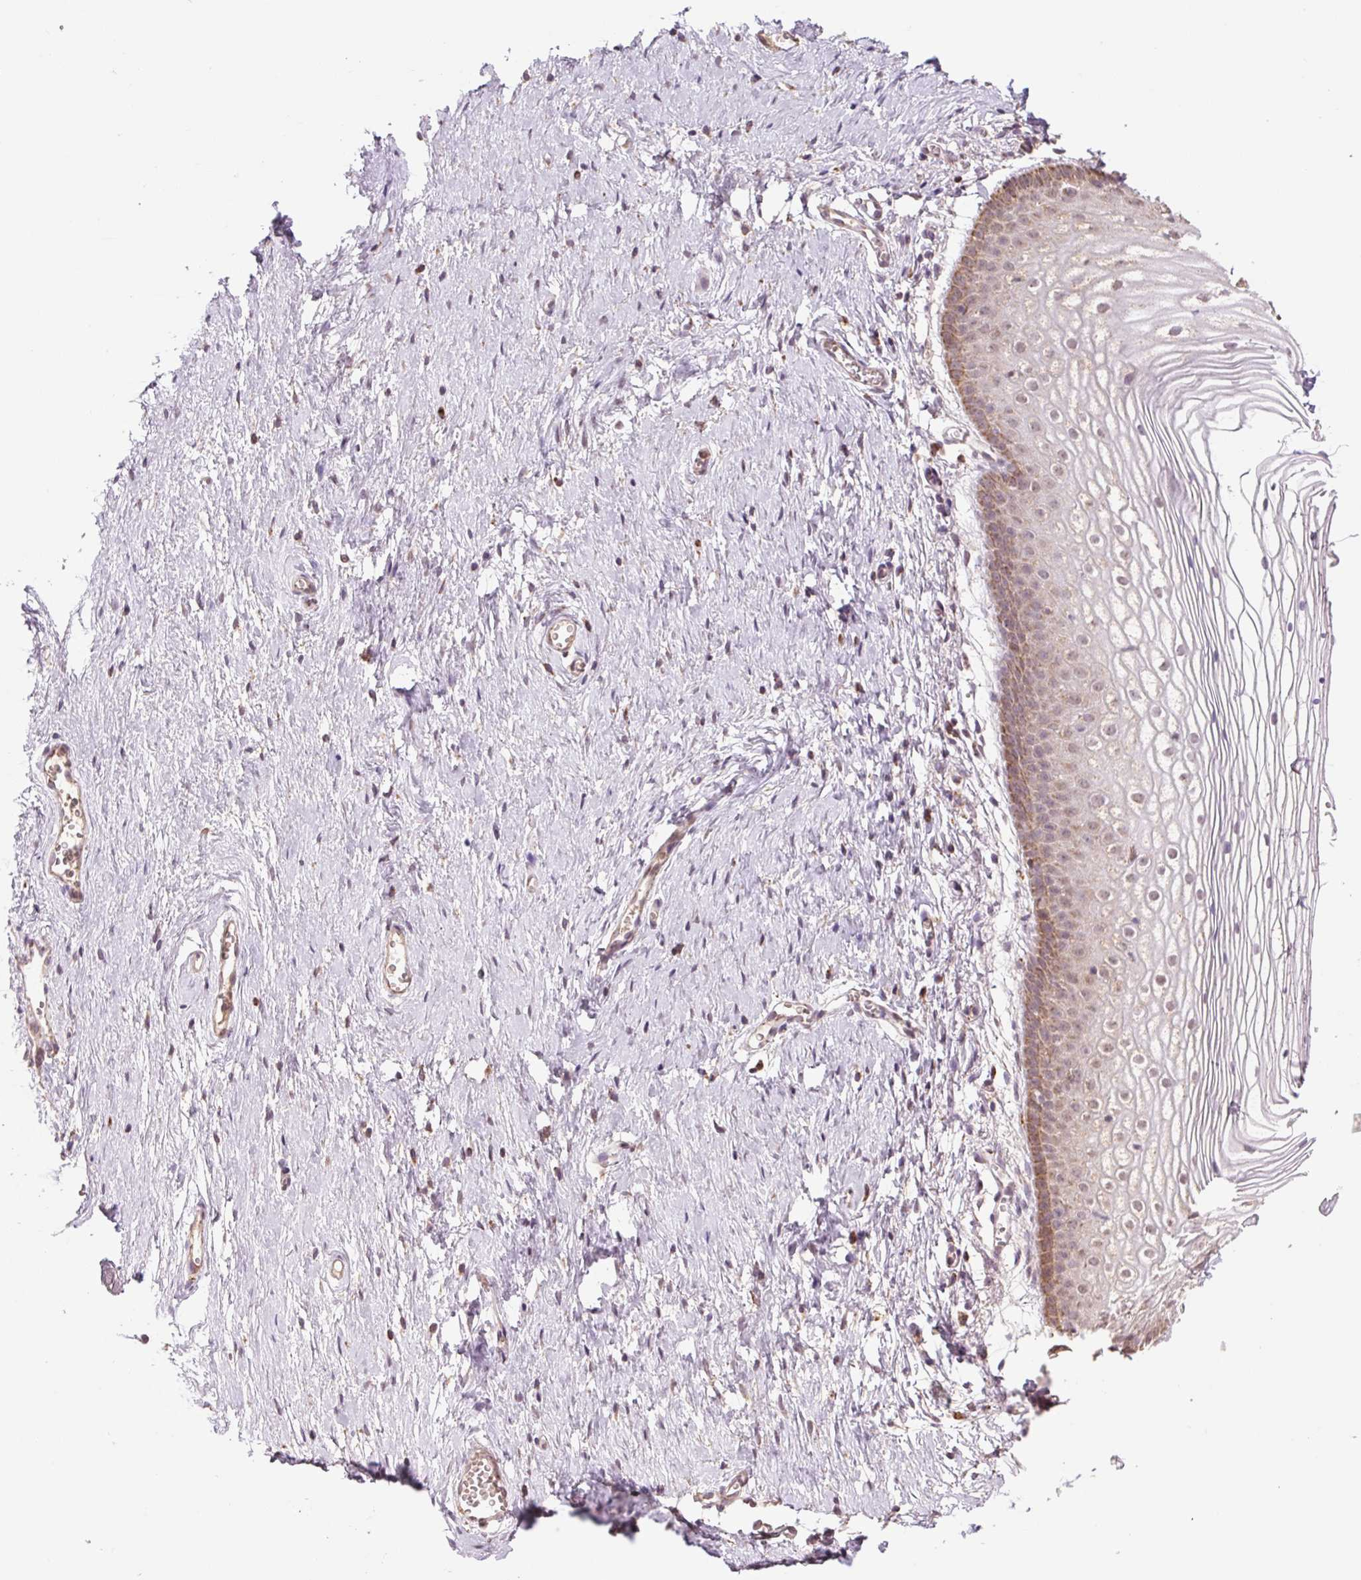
{"staining": {"intensity": "moderate", "quantity": "25%-75%", "location": "cytoplasmic/membranous,nuclear"}, "tissue": "vagina", "cell_type": "Squamous epithelial cells", "image_type": "normal", "snomed": [{"axis": "morphology", "description": "Normal tissue, NOS"}, {"axis": "topography", "description": "Vagina"}], "caption": "An IHC micrograph of unremarkable tissue is shown. Protein staining in brown shows moderate cytoplasmic/membranous,nuclear positivity in vagina within squamous epithelial cells. (DAB (3,3'-diaminobenzidine) IHC with brightfield microscopy, high magnification).", "gene": "SGF29", "patient": {"sex": "female", "age": 56}}